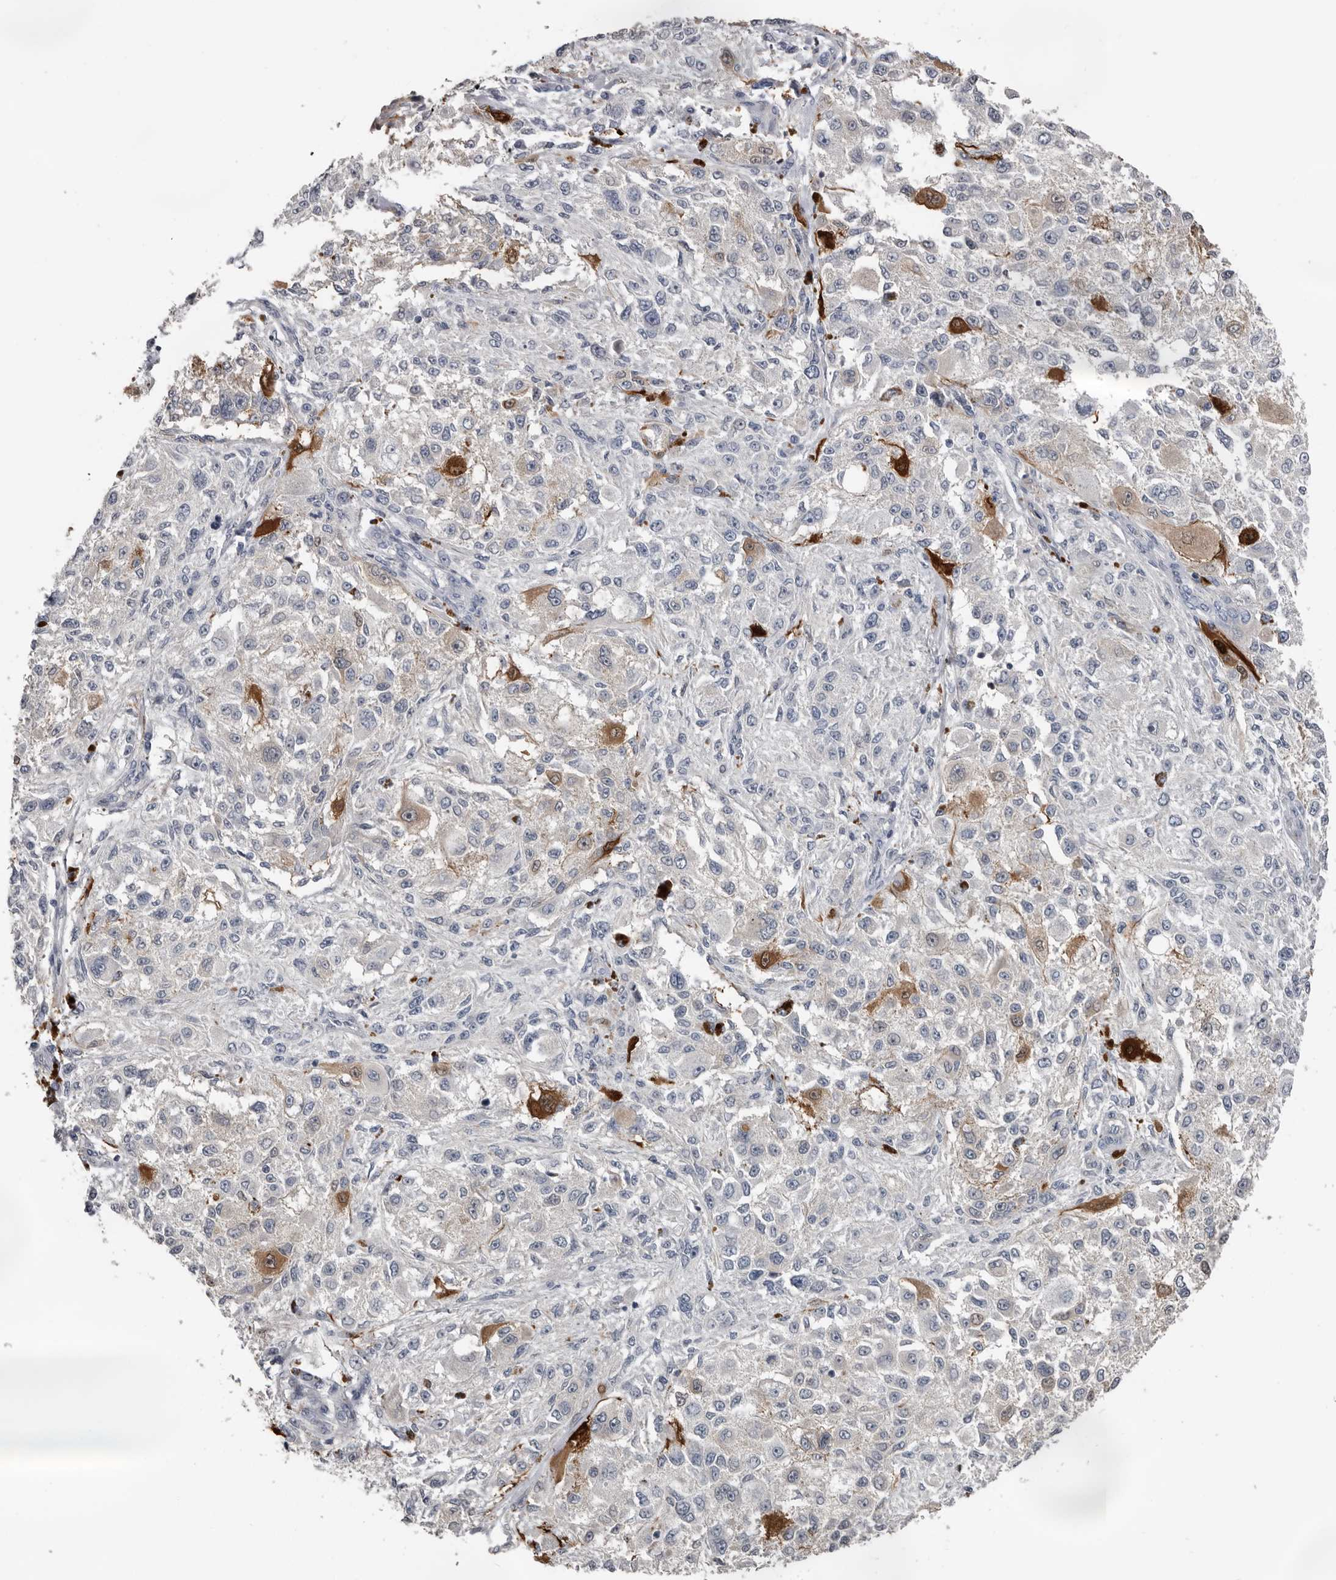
{"staining": {"intensity": "moderate", "quantity": "<25%", "location": "cytoplasmic/membranous"}, "tissue": "melanoma", "cell_type": "Tumor cells", "image_type": "cancer", "snomed": [{"axis": "morphology", "description": "Necrosis, NOS"}, {"axis": "morphology", "description": "Malignant melanoma, NOS"}, {"axis": "topography", "description": "Skin"}], "caption": "Immunohistochemistry (IHC) histopathology image of neoplastic tissue: human malignant melanoma stained using immunohistochemistry (IHC) reveals low levels of moderate protein expression localized specifically in the cytoplasmic/membranous of tumor cells, appearing as a cytoplasmic/membranous brown color.", "gene": "FABP7", "patient": {"sex": "female", "age": 87}}